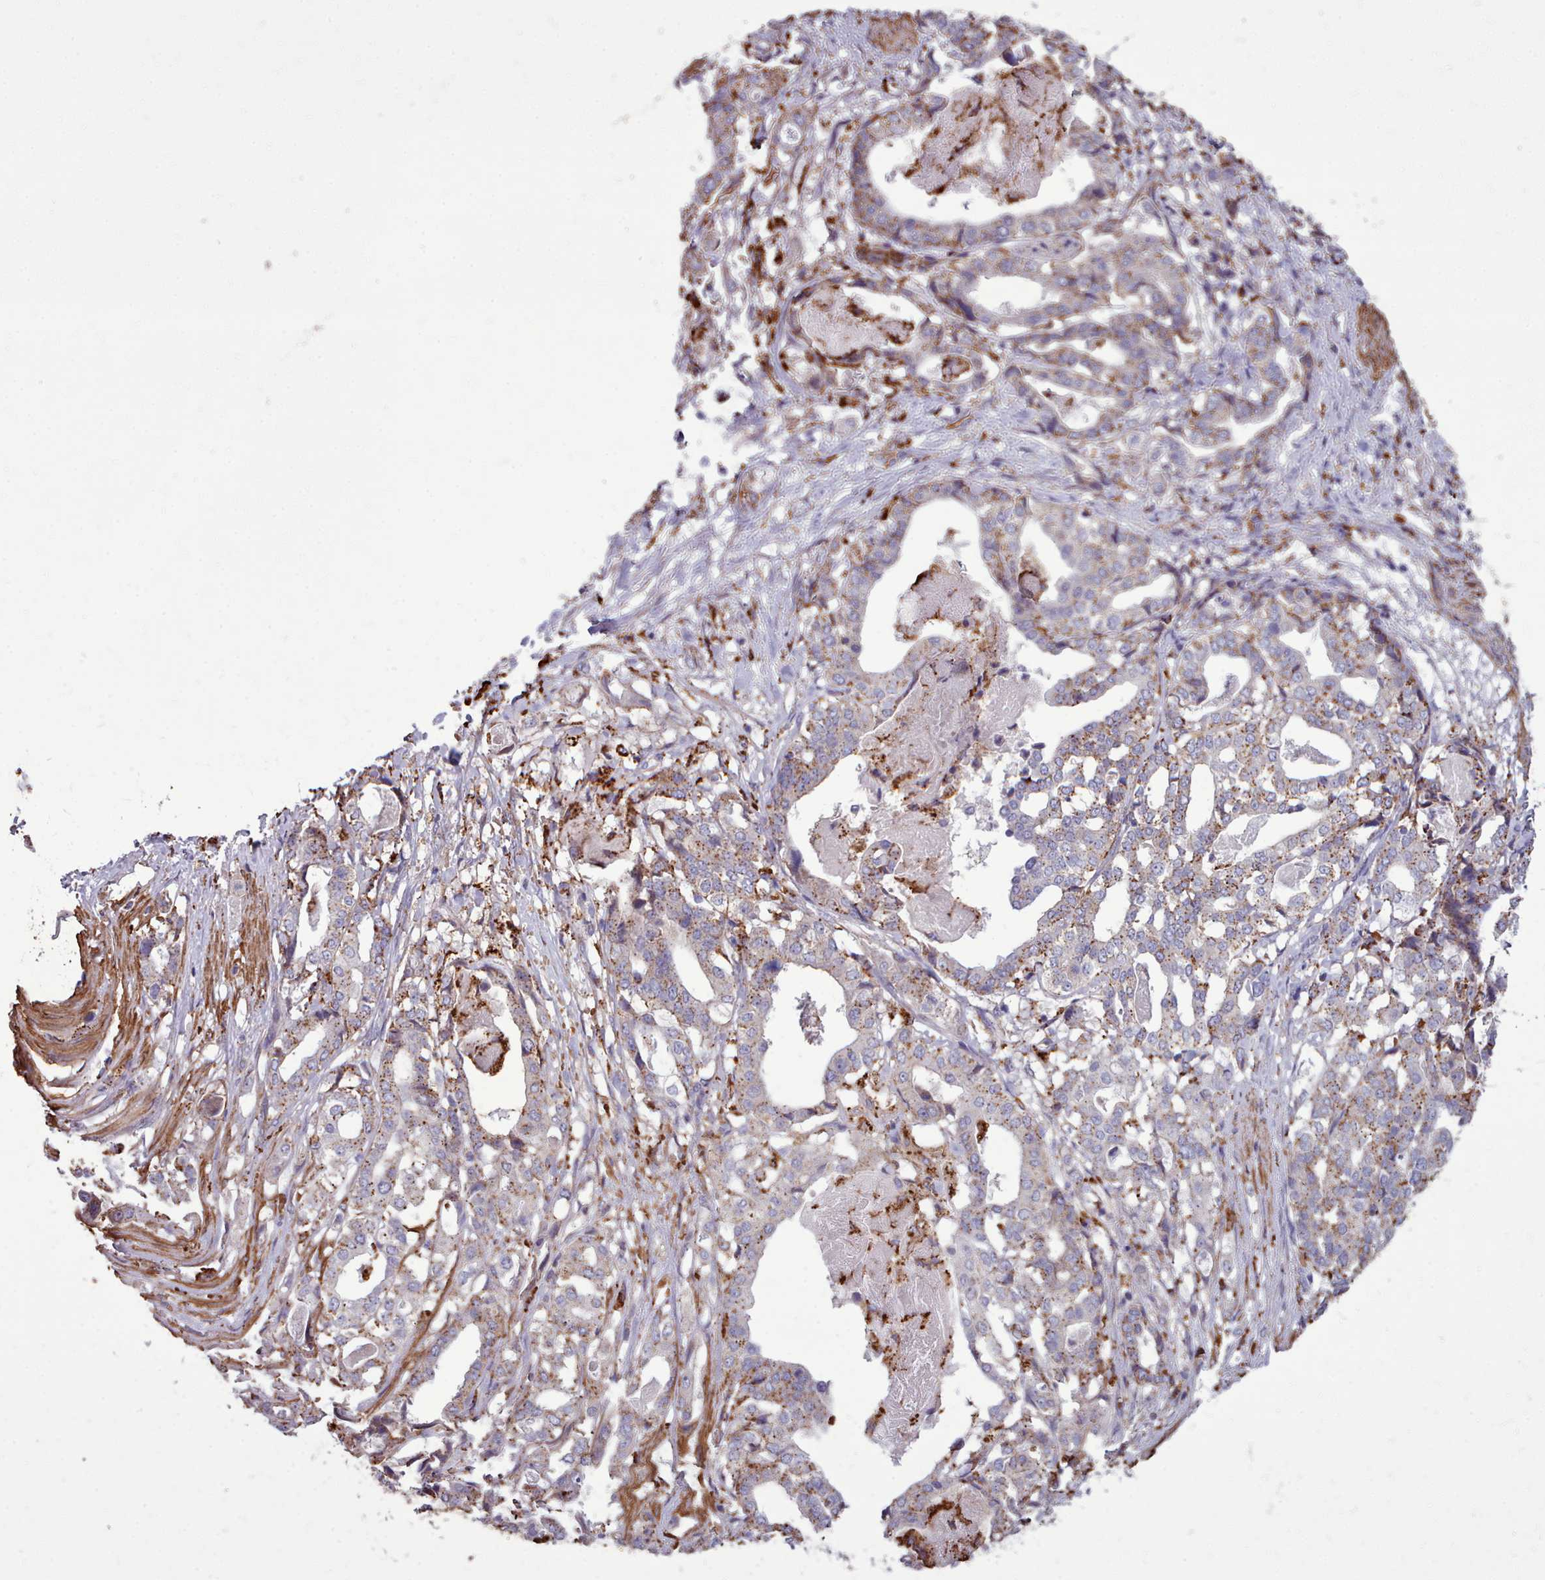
{"staining": {"intensity": "moderate", "quantity": "25%-75%", "location": "cytoplasmic/membranous"}, "tissue": "stomach cancer", "cell_type": "Tumor cells", "image_type": "cancer", "snomed": [{"axis": "morphology", "description": "Adenocarcinoma, NOS"}, {"axis": "topography", "description": "Stomach"}], "caption": "This is a micrograph of IHC staining of stomach cancer (adenocarcinoma), which shows moderate expression in the cytoplasmic/membranous of tumor cells.", "gene": "PACSIN3", "patient": {"sex": "male", "age": 48}}